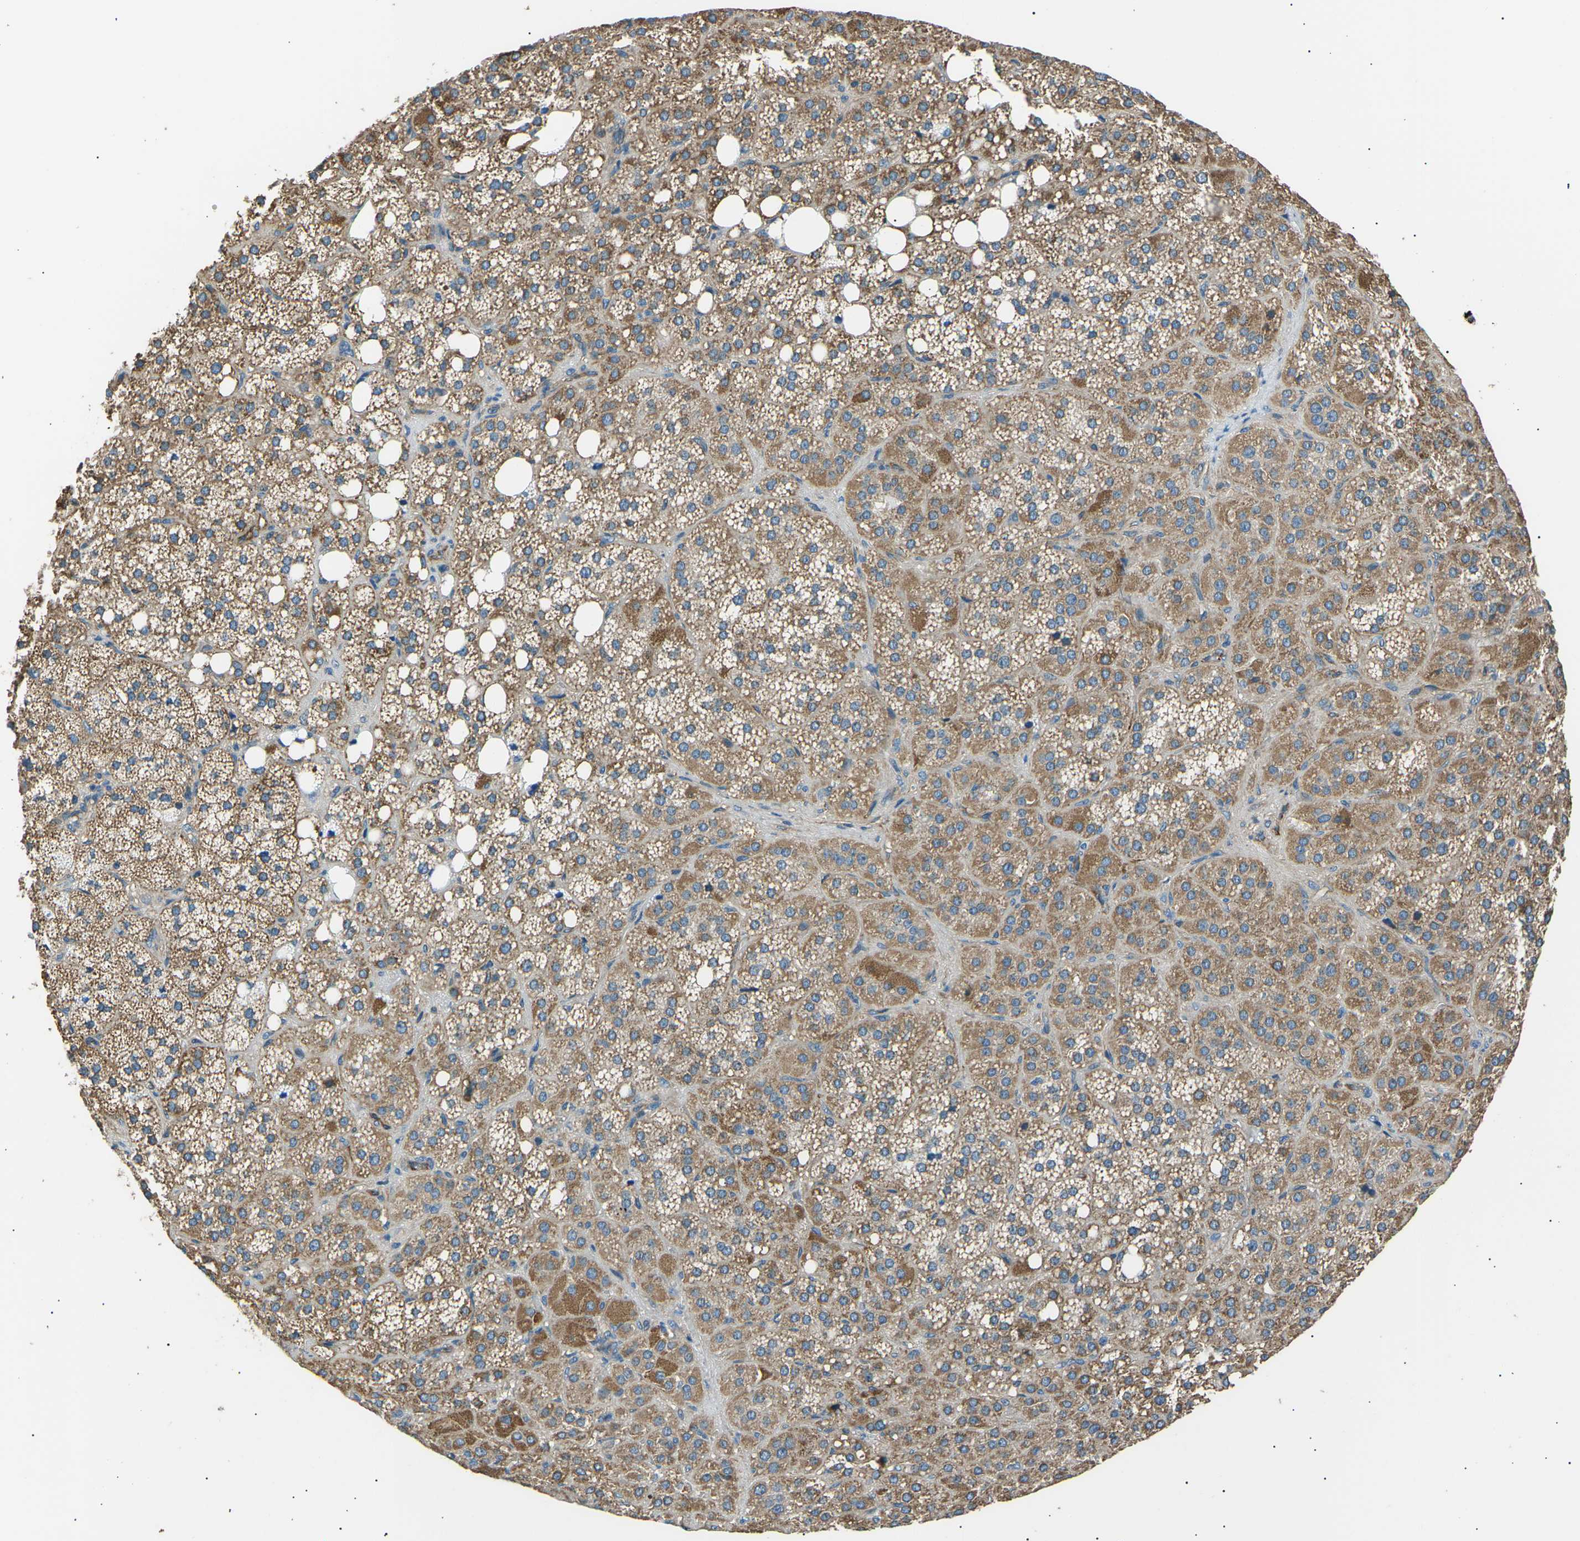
{"staining": {"intensity": "moderate", "quantity": ">75%", "location": "cytoplasmic/membranous"}, "tissue": "adrenal gland", "cell_type": "Glandular cells", "image_type": "normal", "snomed": [{"axis": "morphology", "description": "Normal tissue, NOS"}, {"axis": "topography", "description": "Adrenal gland"}], "caption": "IHC of normal human adrenal gland shows medium levels of moderate cytoplasmic/membranous positivity in approximately >75% of glandular cells.", "gene": "SLK", "patient": {"sex": "female", "age": 59}}